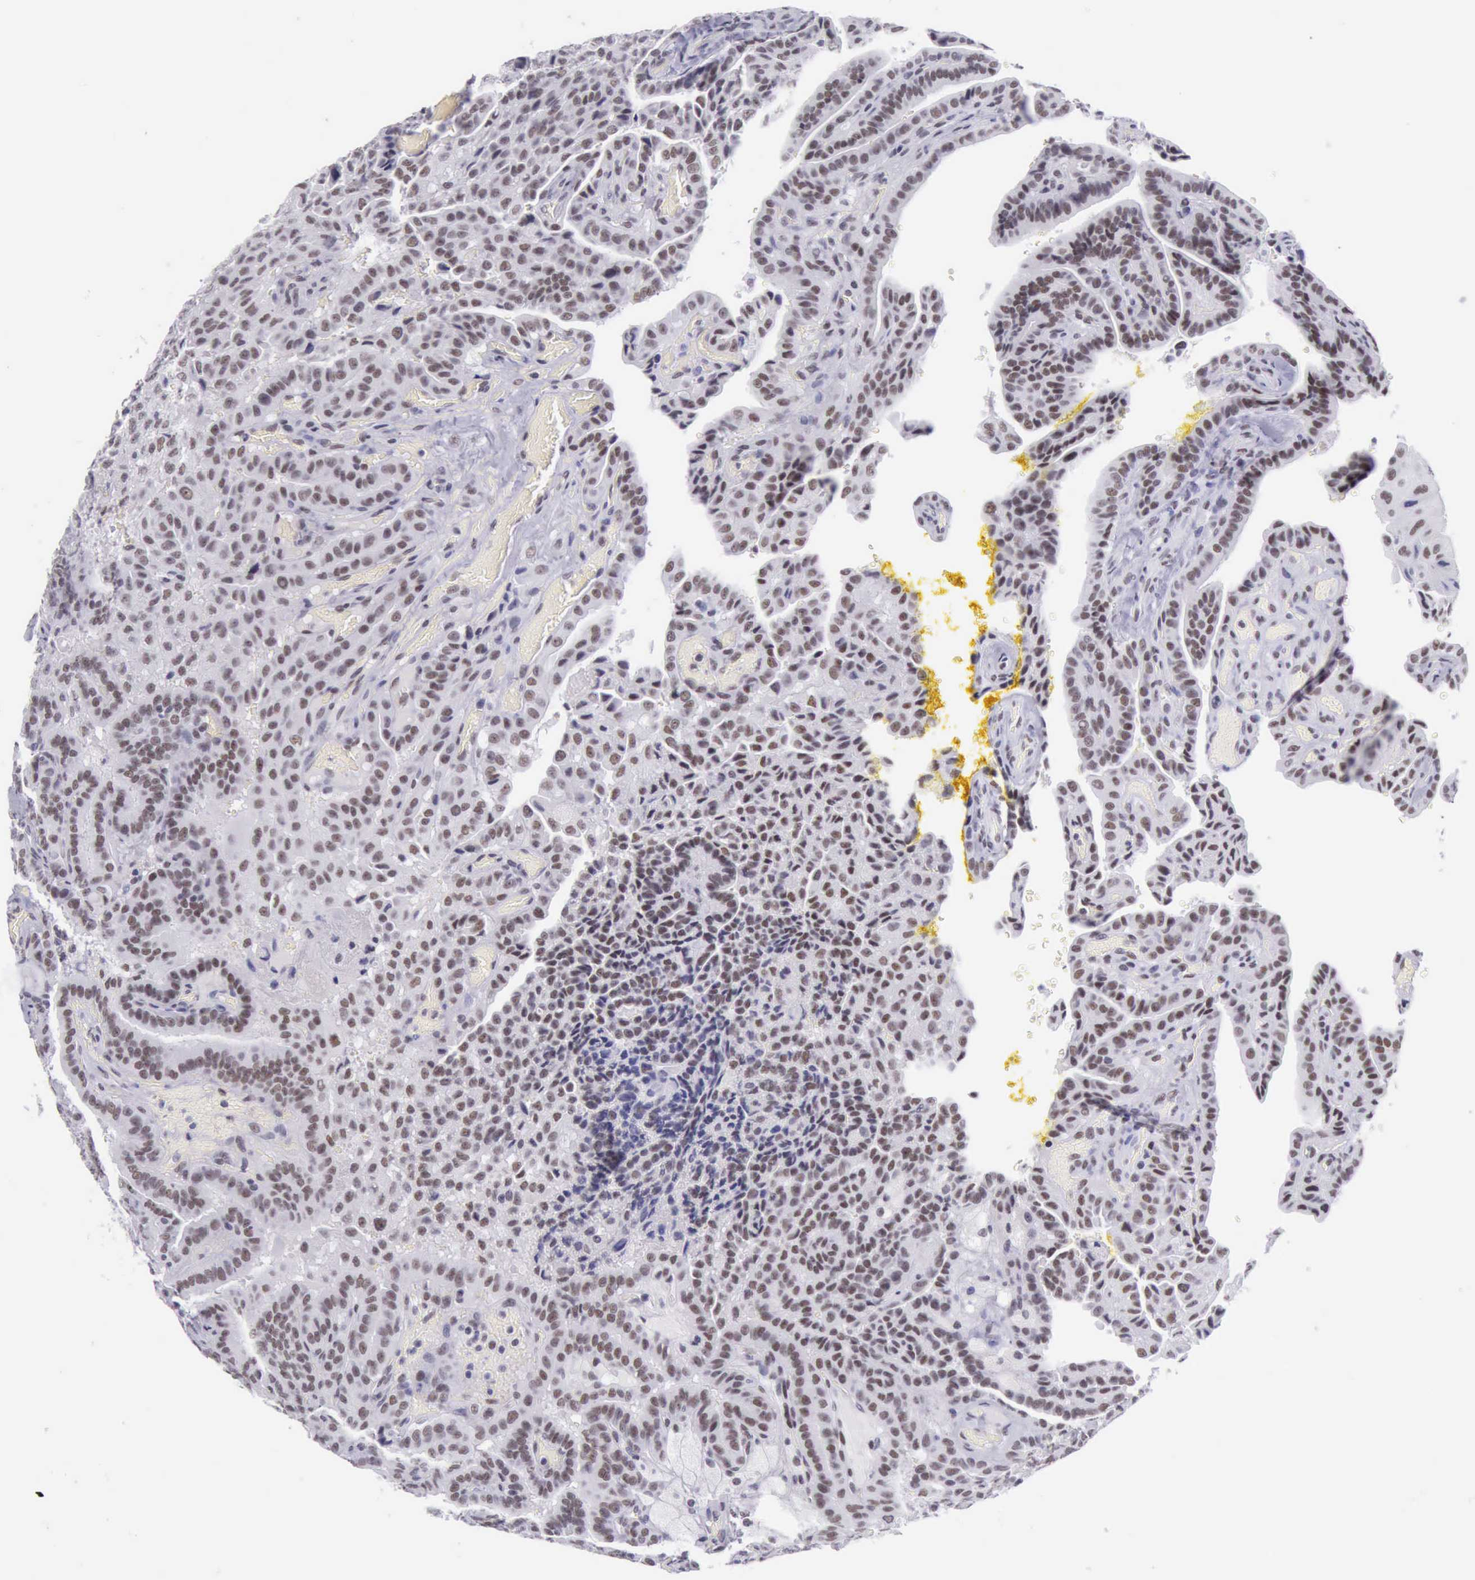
{"staining": {"intensity": "weak", "quantity": "25%-75%", "location": "nuclear"}, "tissue": "thyroid cancer", "cell_type": "Tumor cells", "image_type": "cancer", "snomed": [{"axis": "morphology", "description": "Papillary adenocarcinoma, NOS"}, {"axis": "topography", "description": "Thyroid gland"}], "caption": "Immunohistochemical staining of thyroid cancer (papillary adenocarcinoma) demonstrates weak nuclear protein expression in approximately 25%-75% of tumor cells.", "gene": "EP300", "patient": {"sex": "male", "age": 87}}